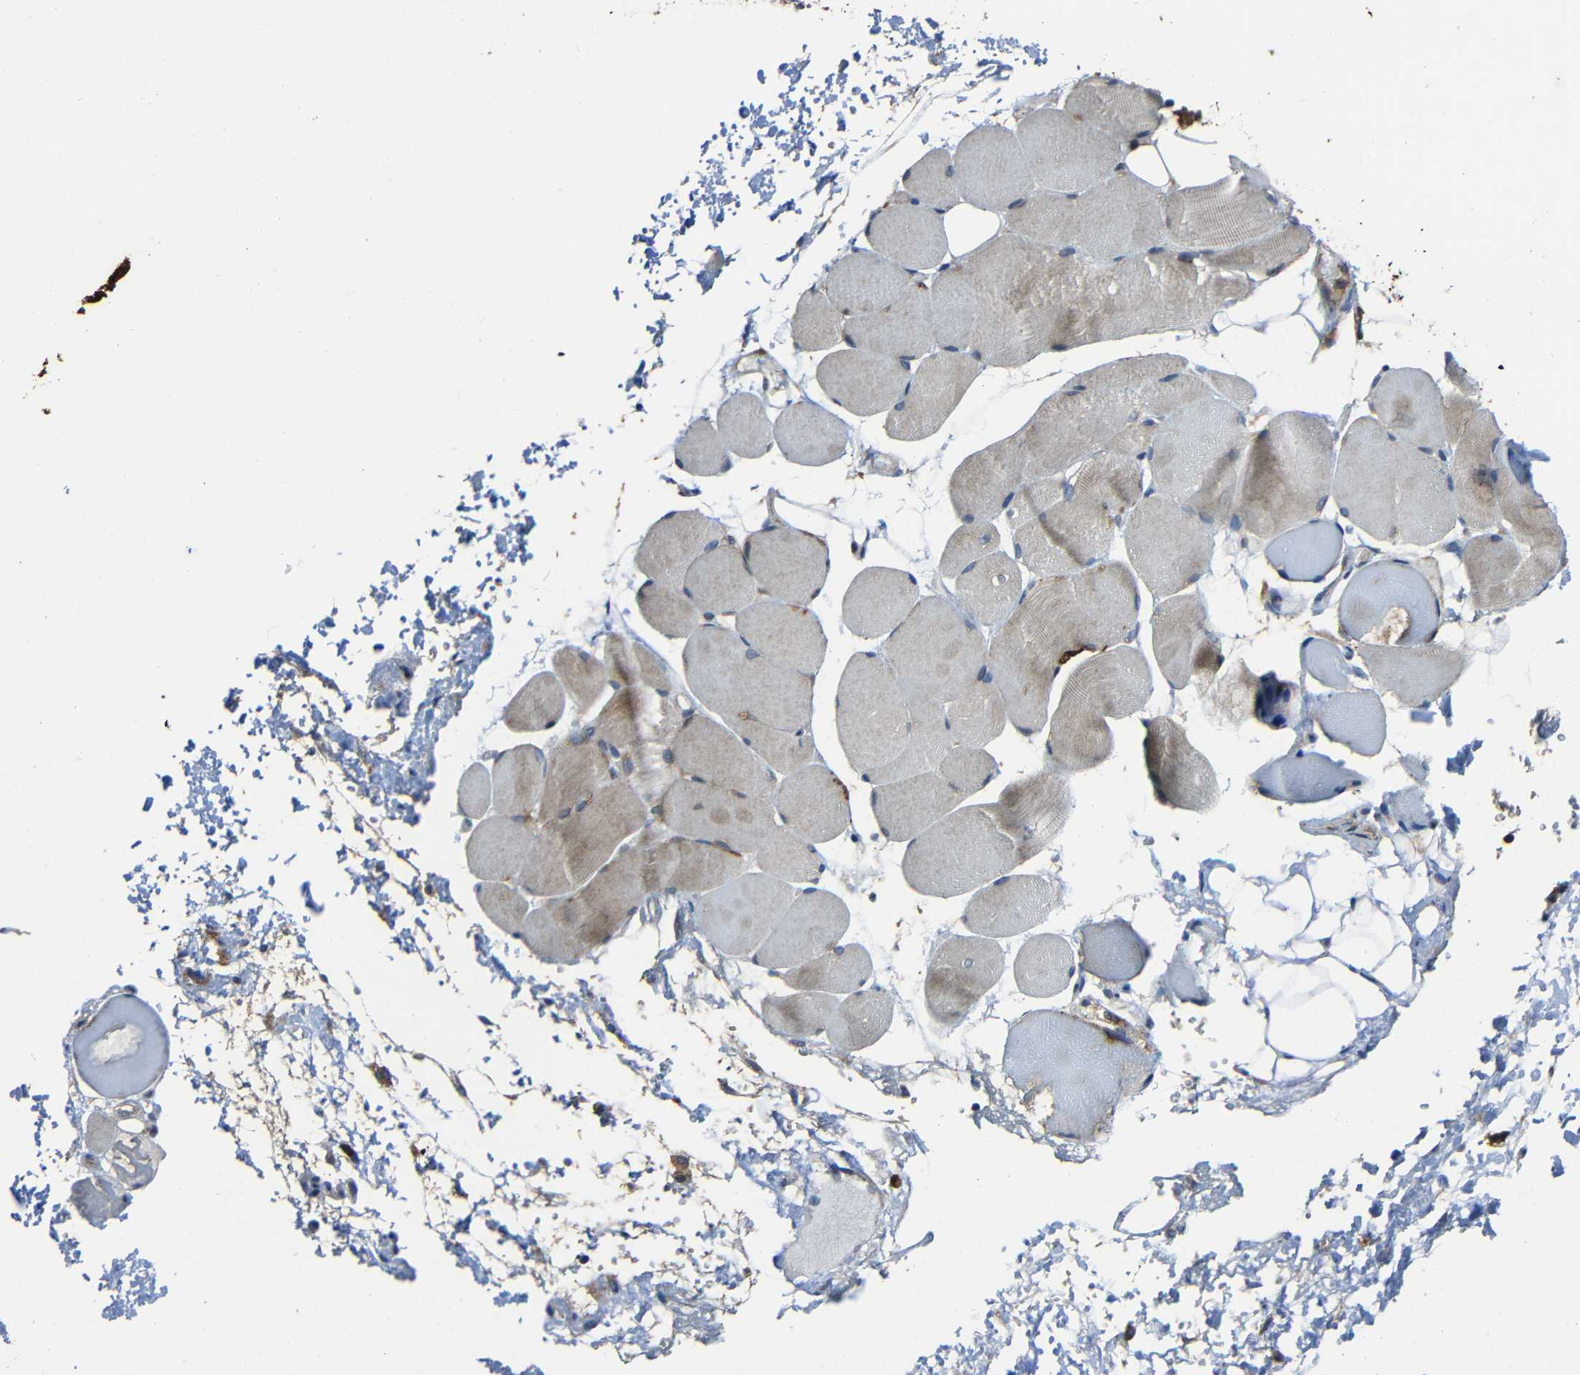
{"staining": {"intensity": "negative", "quantity": "none", "location": "none"}, "tissue": "adipose tissue", "cell_type": "Adipocytes", "image_type": "normal", "snomed": [{"axis": "morphology", "description": "Normal tissue, NOS"}, {"axis": "morphology", "description": "Inflammation, NOS"}, {"axis": "topography", "description": "Vascular tissue"}, {"axis": "topography", "description": "Salivary gland"}], "caption": "IHC photomicrograph of benign adipose tissue: adipose tissue stained with DAB shows no significant protein staining in adipocytes.", "gene": "DNAJC5", "patient": {"sex": "female", "age": 75}}